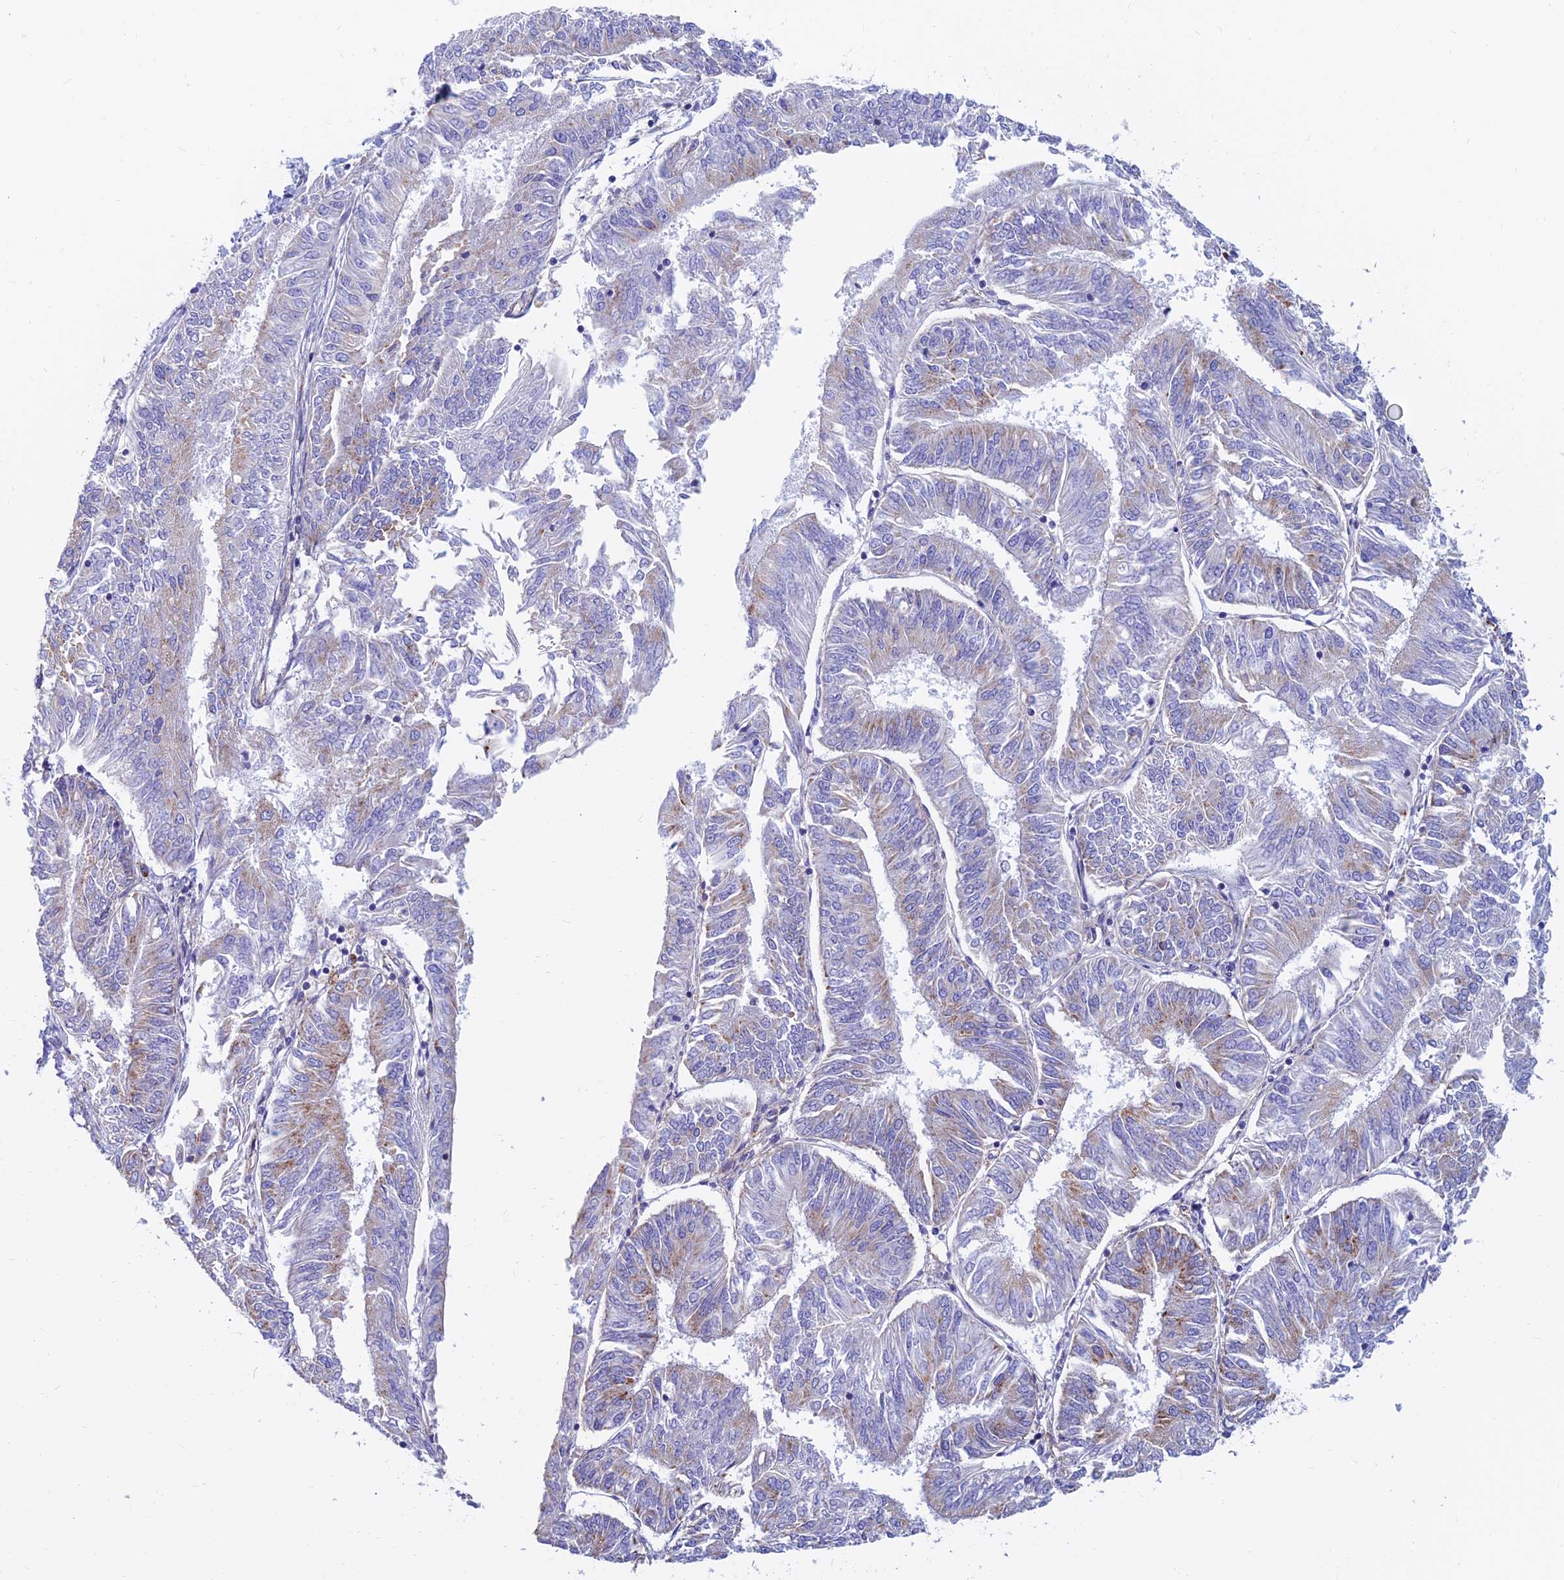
{"staining": {"intensity": "moderate", "quantity": "<25%", "location": "cytoplasmic/membranous"}, "tissue": "endometrial cancer", "cell_type": "Tumor cells", "image_type": "cancer", "snomed": [{"axis": "morphology", "description": "Adenocarcinoma, NOS"}, {"axis": "topography", "description": "Endometrium"}], "caption": "Moderate cytoplasmic/membranous protein positivity is appreciated in approximately <25% of tumor cells in adenocarcinoma (endometrial).", "gene": "SPNS1", "patient": {"sex": "female", "age": 58}}